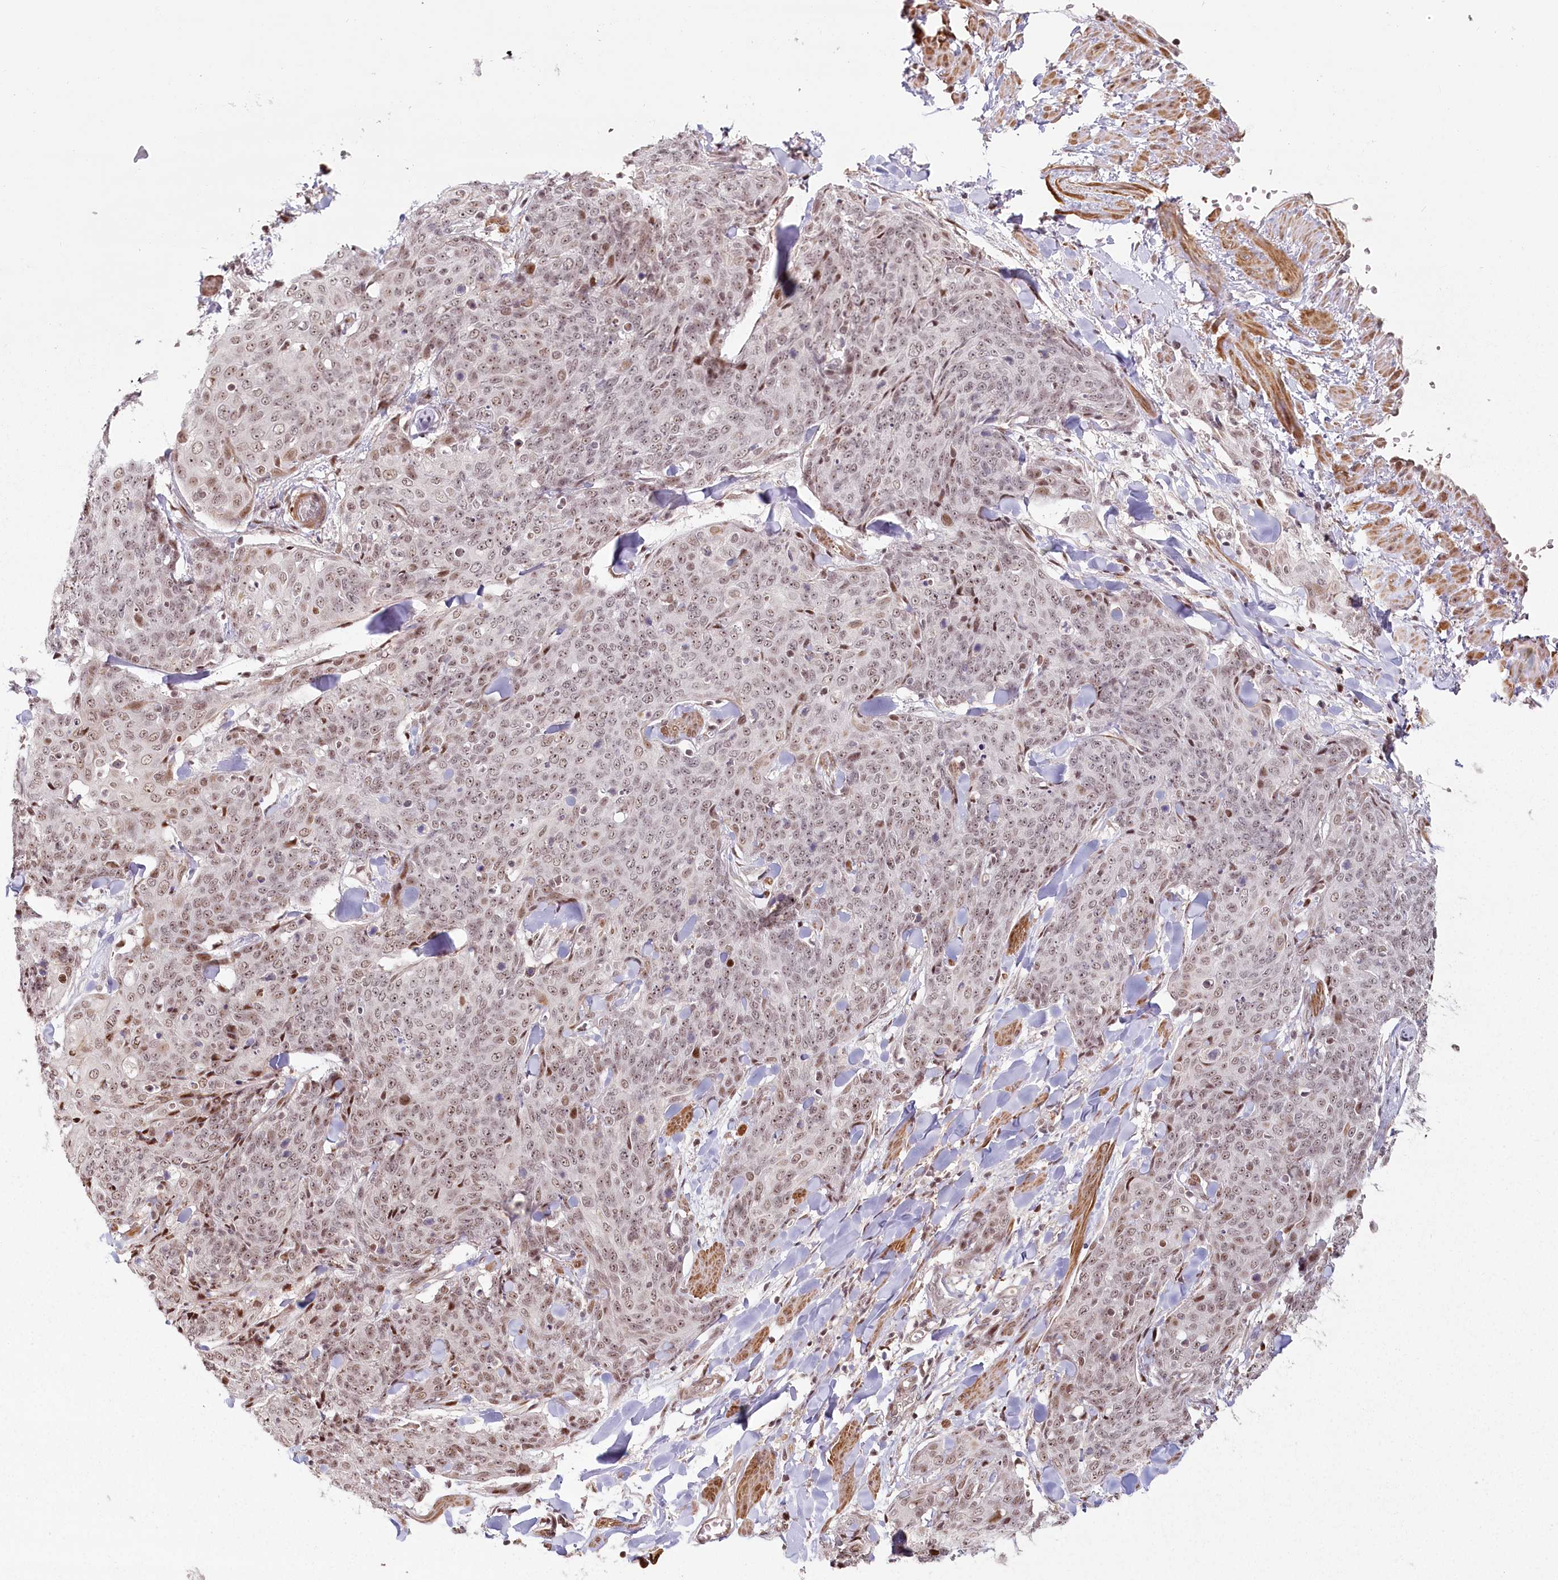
{"staining": {"intensity": "weak", "quantity": ">75%", "location": "nuclear"}, "tissue": "skin cancer", "cell_type": "Tumor cells", "image_type": "cancer", "snomed": [{"axis": "morphology", "description": "Squamous cell carcinoma, NOS"}, {"axis": "topography", "description": "Skin"}, {"axis": "topography", "description": "Vulva"}], "caption": "Protein expression analysis of human squamous cell carcinoma (skin) reveals weak nuclear positivity in approximately >75% of tumor cells.", "gene": "FAM204A", "patient": {"sex": "female", "age": 85}}